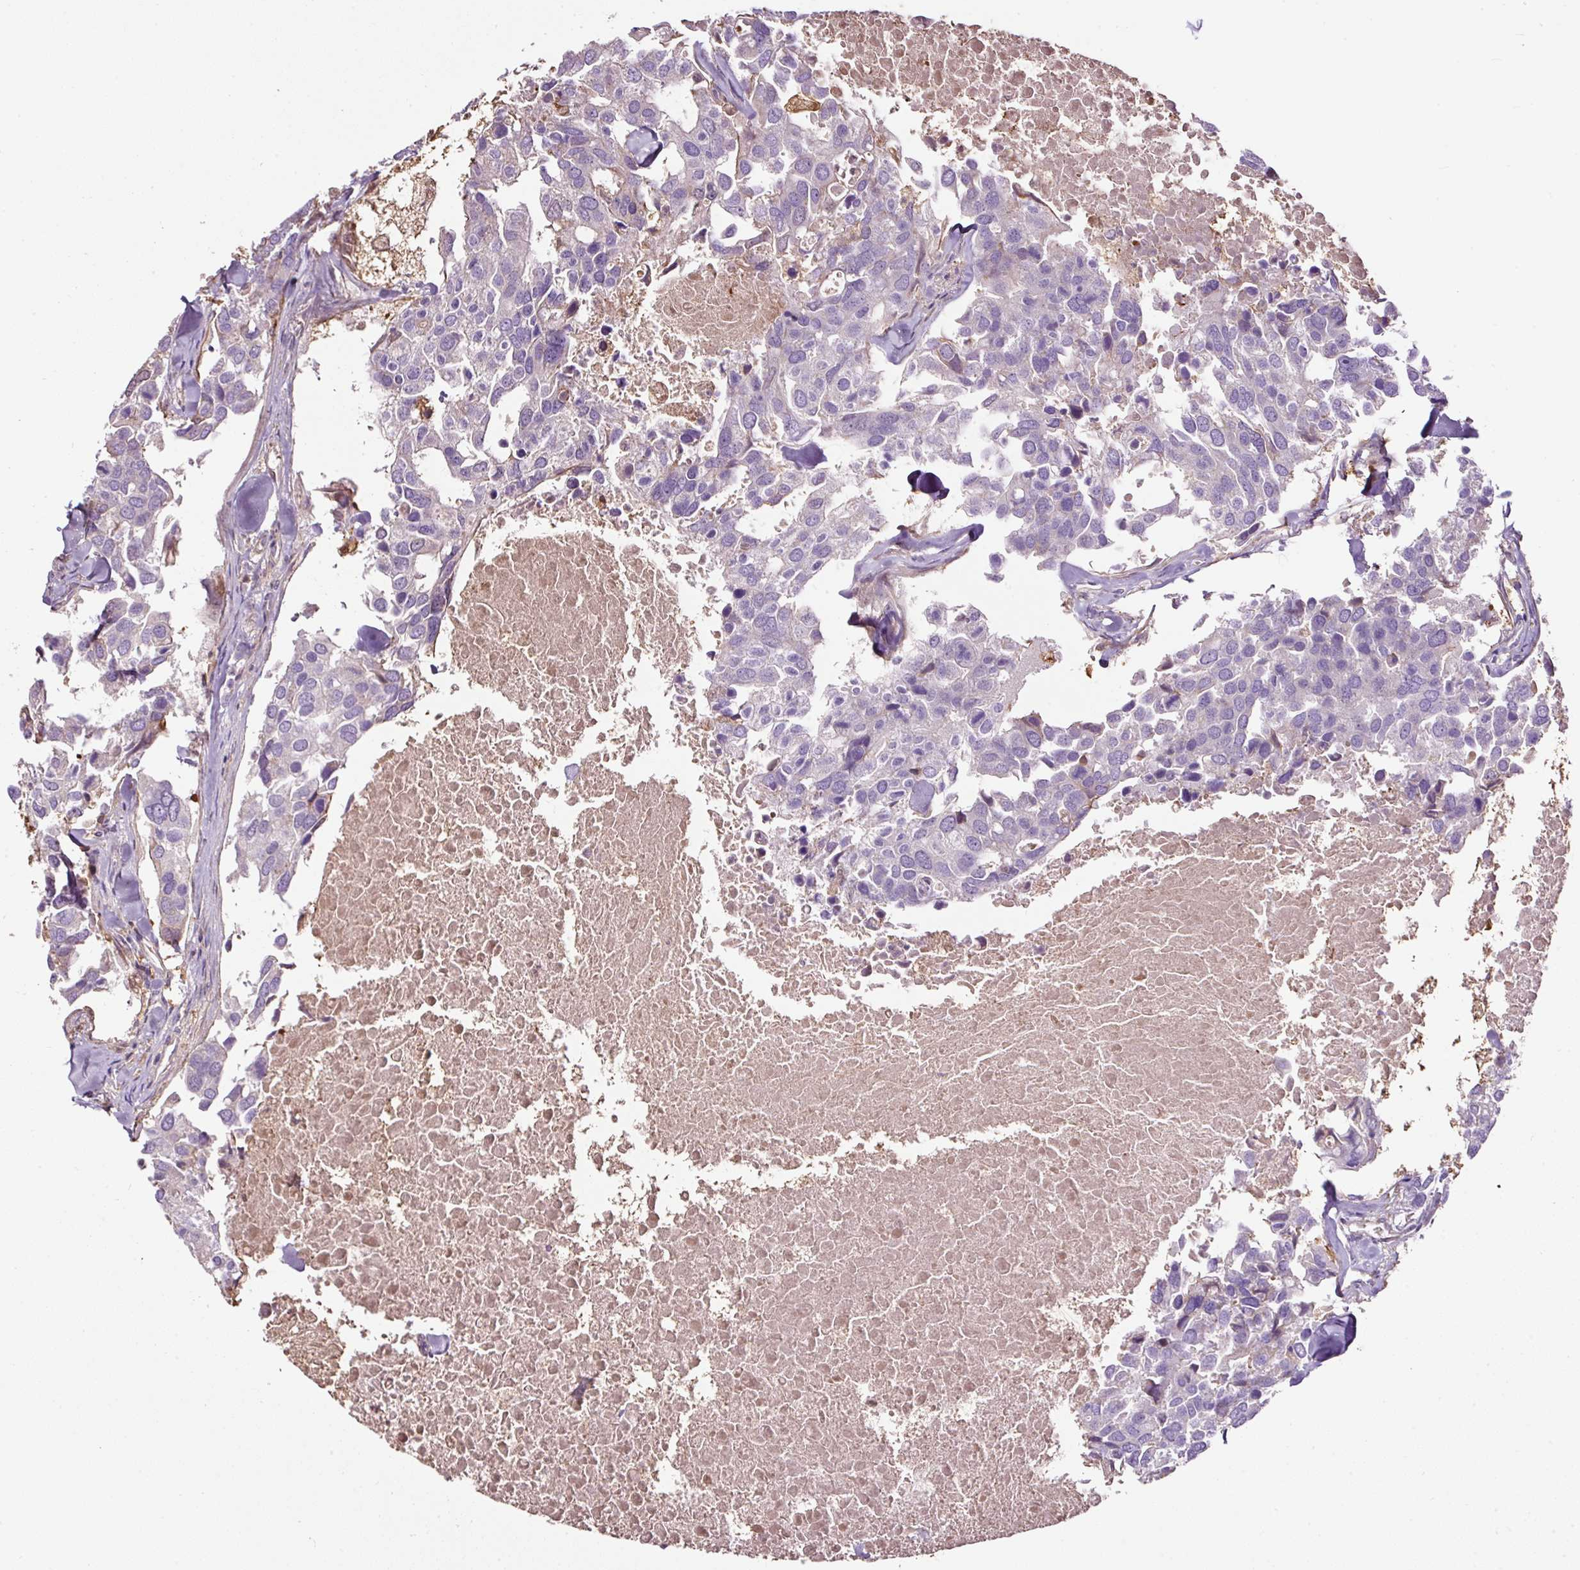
{"staining": {"intensity": "negative", "quantity": "none", "location": "none"}, "tissue": "breast cancer", "cell_type": "Tumor cells", "image_type": "cancer", "snomed": [{"axis": "morphology", "description": "Duct carcinoma"}, {"axis": "topography", "description": "Breast"}], "caption": "The immunohistochemistry (IHC) image has no significant positivity in tumor cells of breast invasive ductal carcinoma tissue. (Immunohistochemistry, brightfield microscopy, high magnification).", "gene": "LRRC24", "patient": {"sex": "female", "age": 83}}